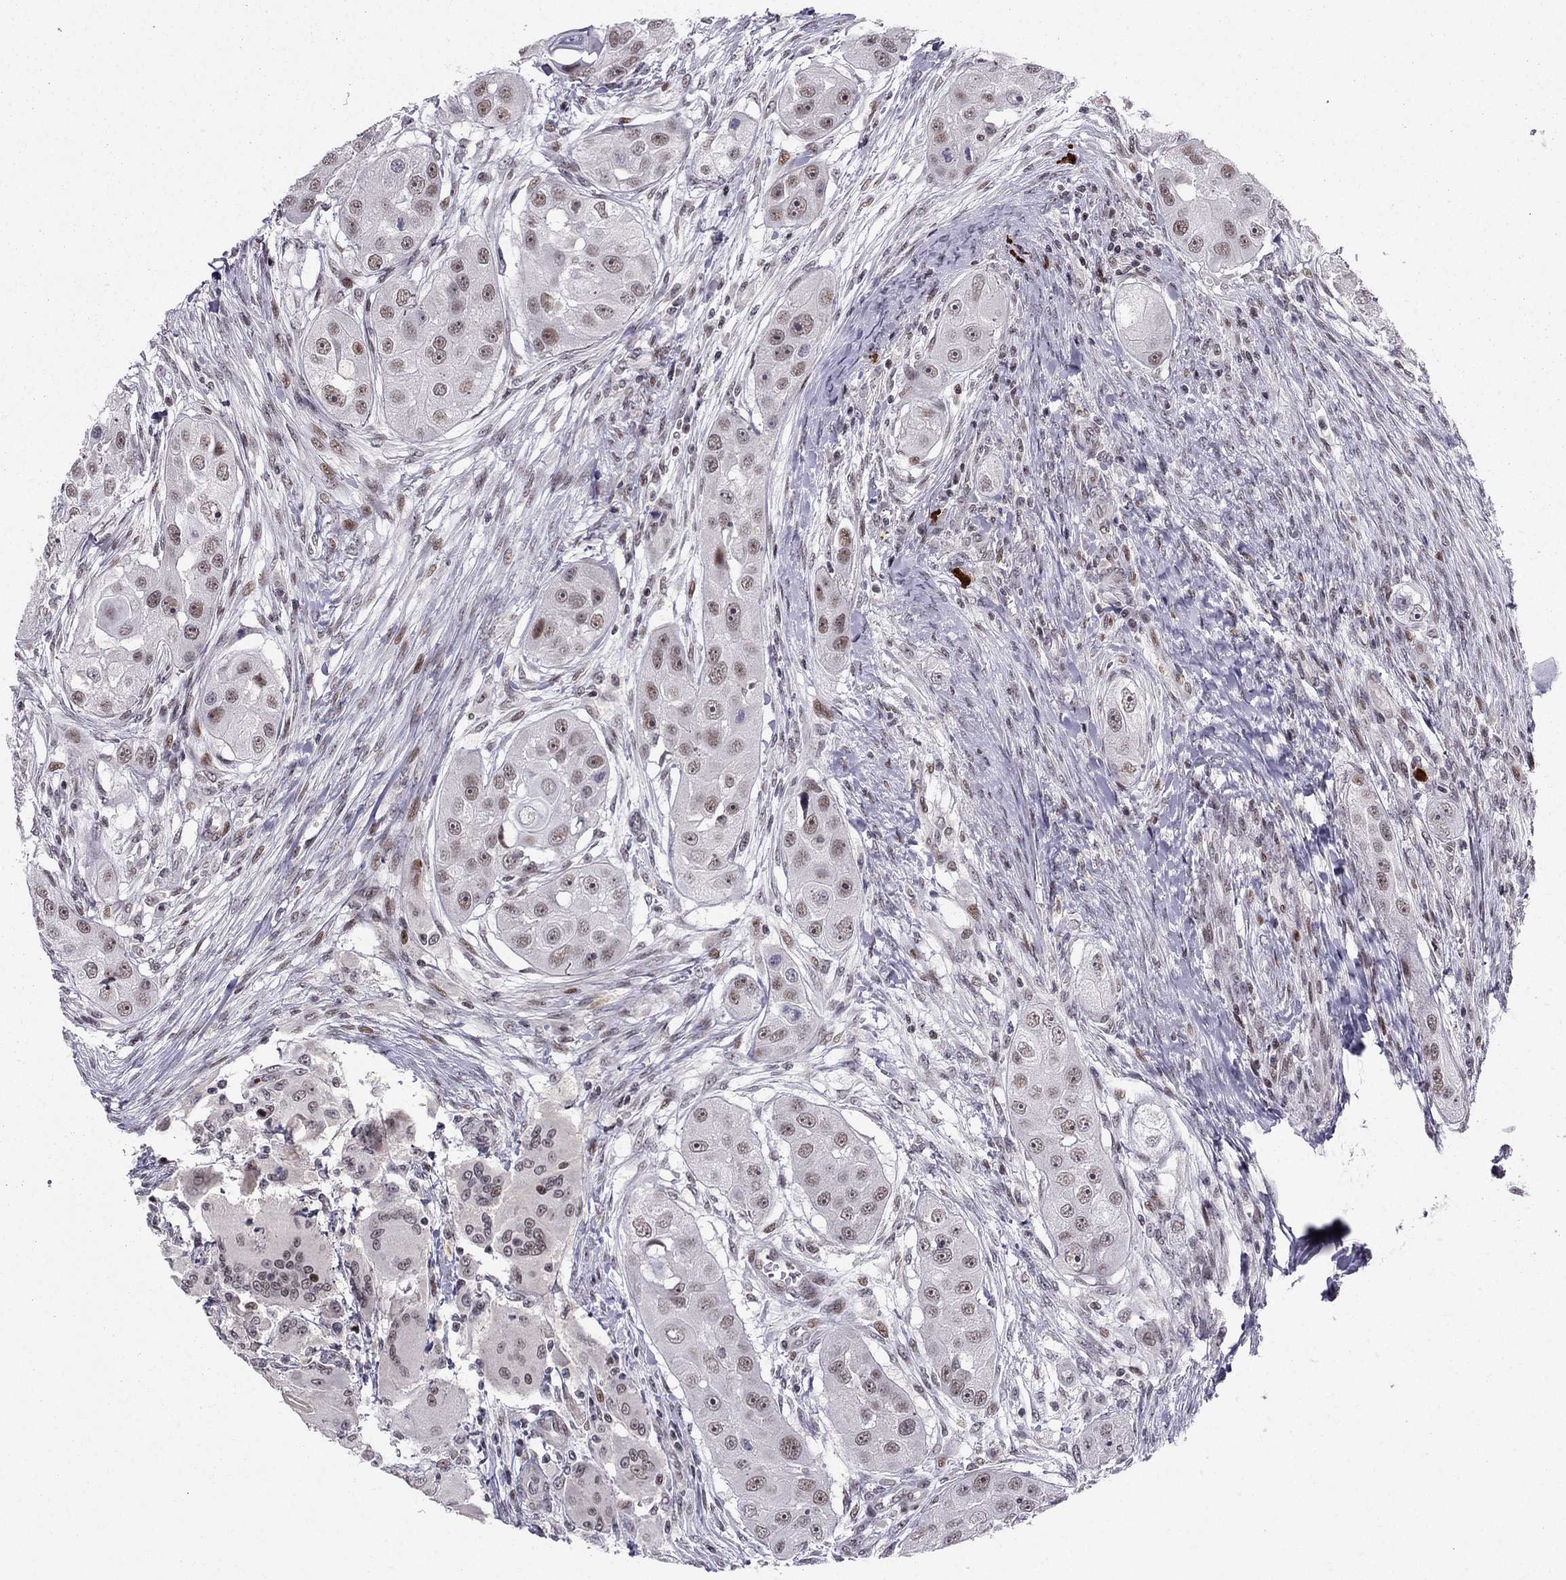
{"staining": {"intensity": "weak", "quantity": "<25%", "location": "nuclear"}, "tissue": "head and neck cancer", "cell_type": "Tumor cells", "image_type": "cancer", "snomed": [{"axis": "morphology", "description": "Squamous cell carcinoma, NOS"}, {"axis": "topography", "description": "Head-Neck"}], "caption": "IHC of human head and neck cancer reveals no positivity in tumor cells.", "gene": "RPRD2", "patient": {"sex": "male", "age": 51}}